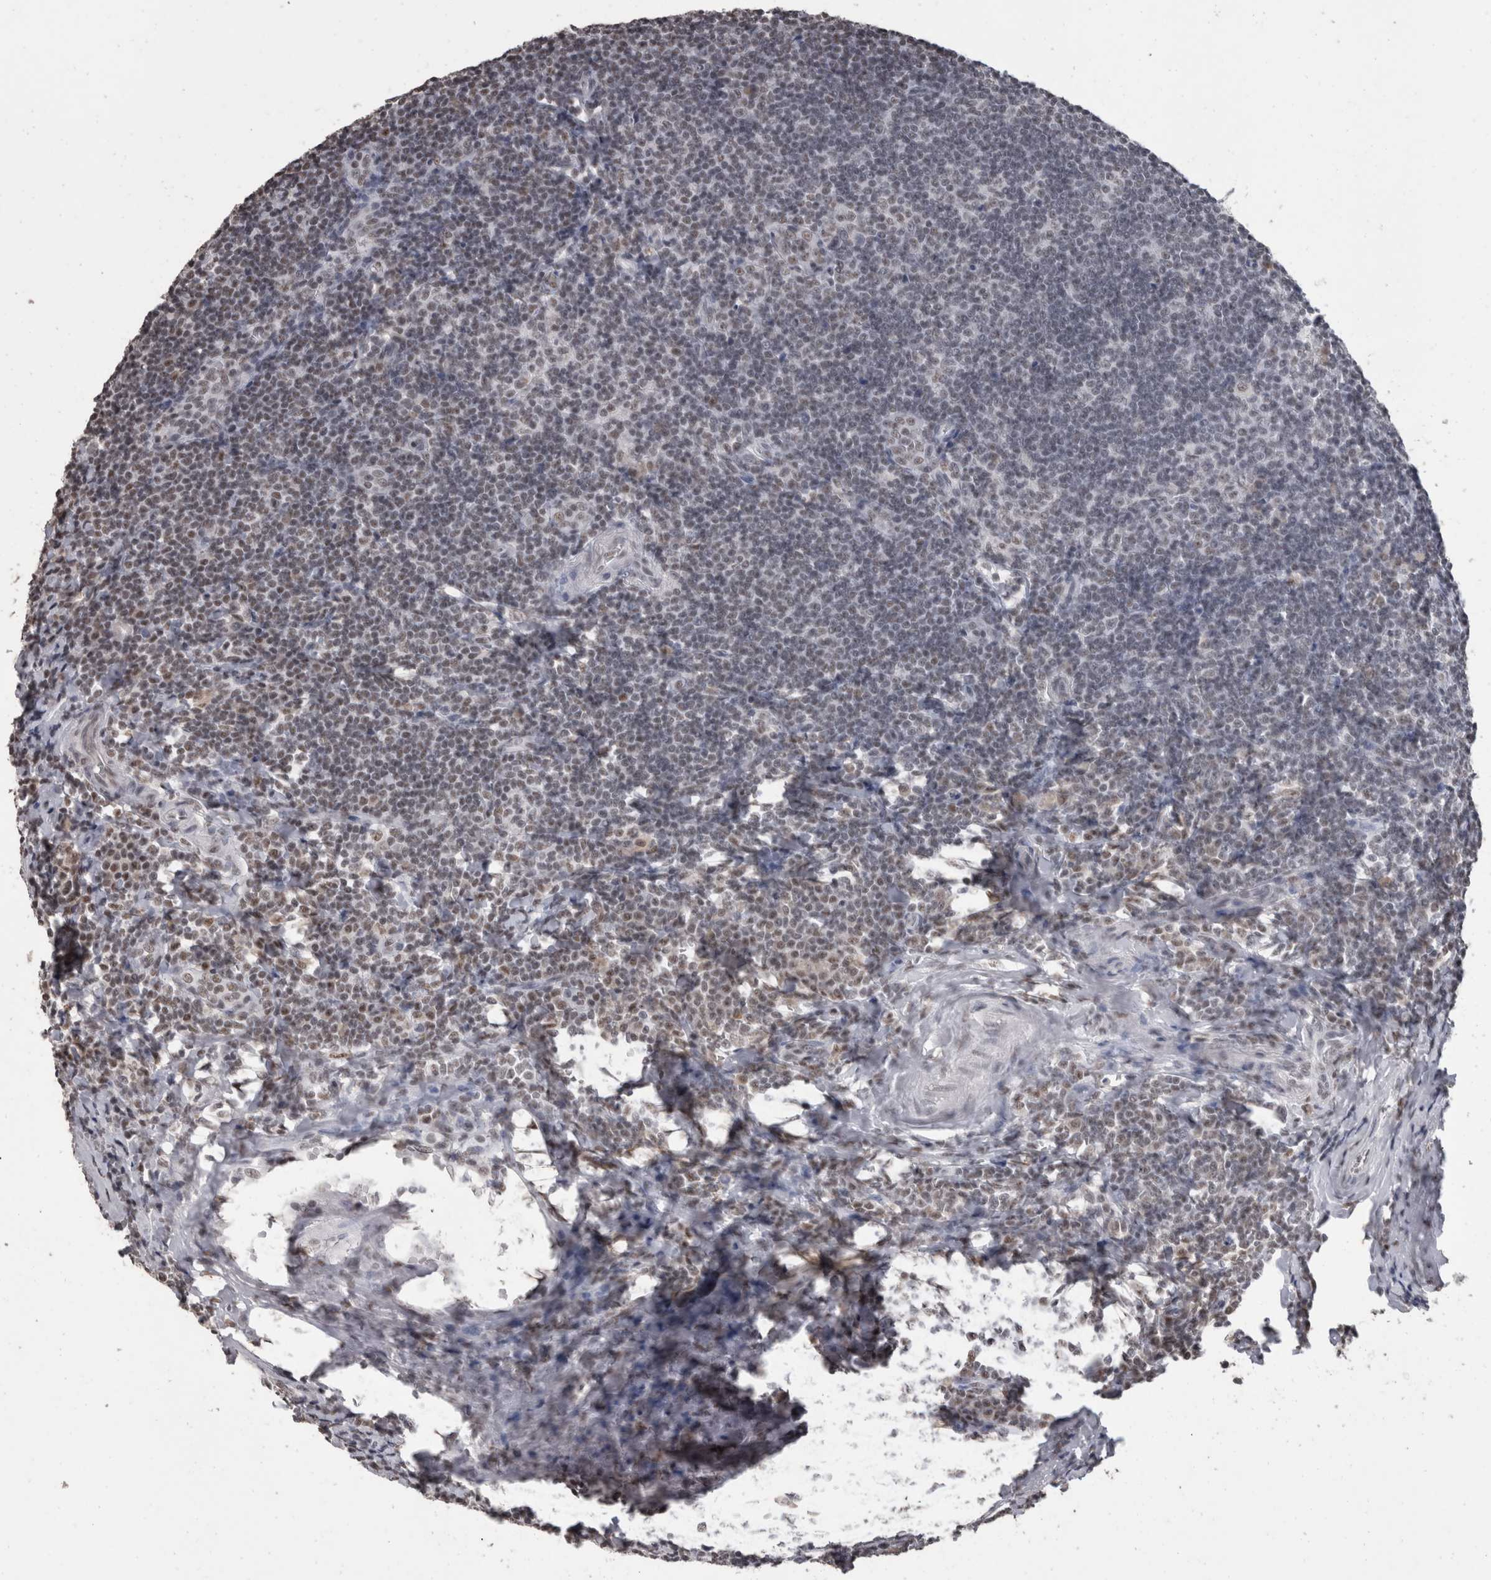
{"staining": {"intensity": "weak", "quantity": "<25%", "location": "nuclear"}, "tissue": "tonsil", "cell_type": "Germinal center cells", "image_type": "normal", "snomed": [{"axis": "morphology", "description": "Normal tissue, NOS"}, {"axis": "topography", "description": "Tonsil"}], "caption": "Human tonsil stained for a protein using immunohistochemistry (IHC) reveals no positivity in germinal center cells.", "gene": "DDX17", "patient": {"sex": "male", "age": 37}}